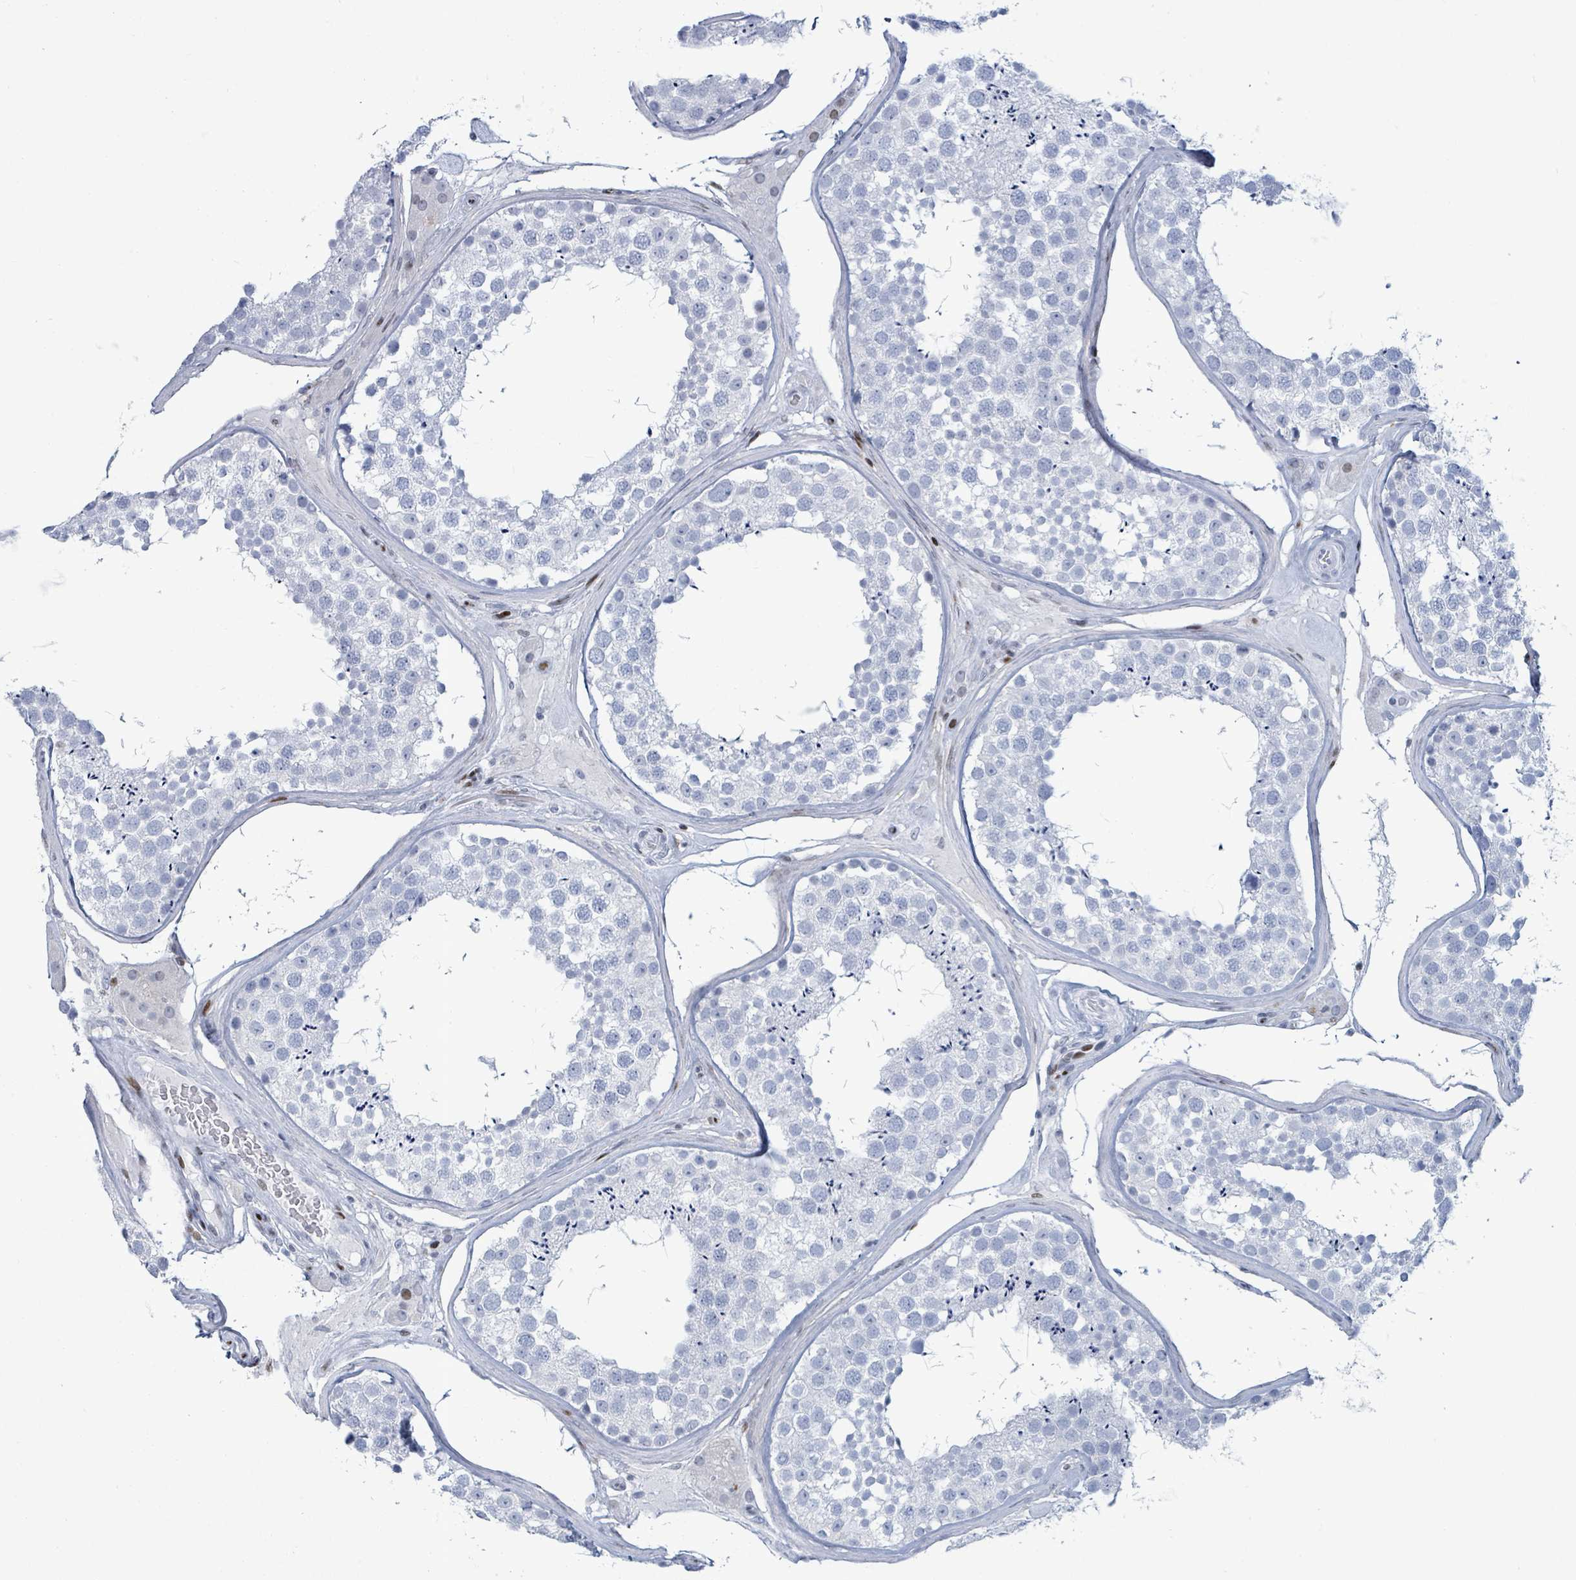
{"staining": {"intensity": "negative", "quantity": "none", "location": "none"}, "tissue": "testis", "cell_type": "Cells in seminiferous ducts", "image_type": "normal", "snomed": [{"axis": "morphology", "description": "Normal tissue, NOS"}, {"axis": "topography", "description": "Testis"}], "caption": "This is an IHC micrograph of unremarkable human testis. There is no expression in cells in seminiferous ducts.", "gene": "MALL", "patient": {"sex": "male", "age": 46}}